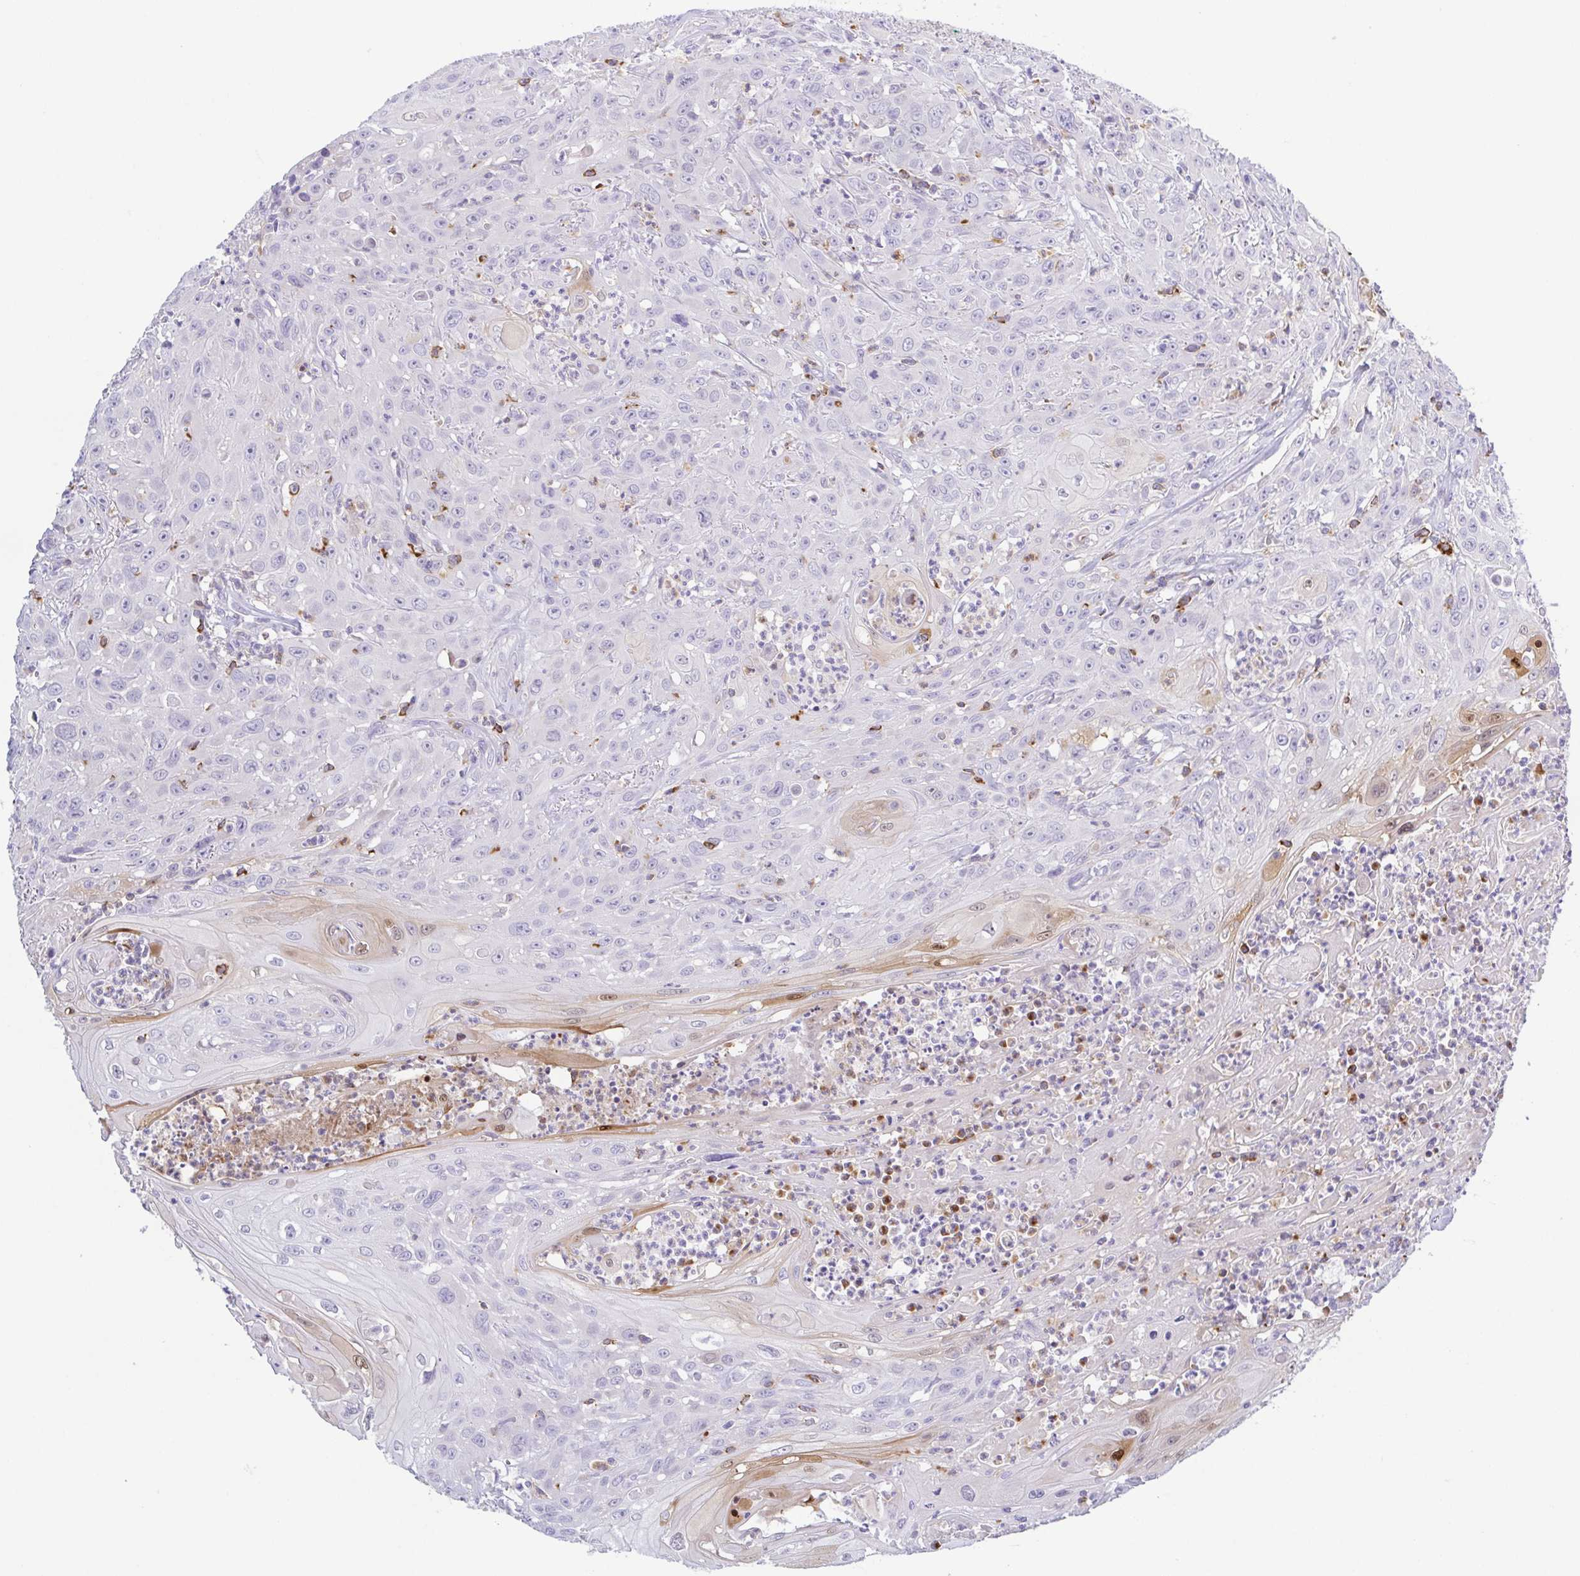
{"staining": {"intensity": "negative", "quantity": "none", "location": "none"}, "tissue": "head and neck cancer", "cell_type": "Tumor cells", "image_type": "cancer", "snomed": [{"axis": "morphology", "description": "Squamous cell carcinoma, NOS"}, {"axis": "topography", "description": "Skin"}, {"axis": "topography", "description": "Head-Neck"}], "caption": "There is no significant staining in tumor cells of head and neck cancer (squamous cell carcinoma). (Brightfield microscopy of DAB (3,3'-diaminobenzidine) immunohistochemistry at high magnification).", "gene": "PGLYRP1", "patient": {"sex": "male", "age": 80}}